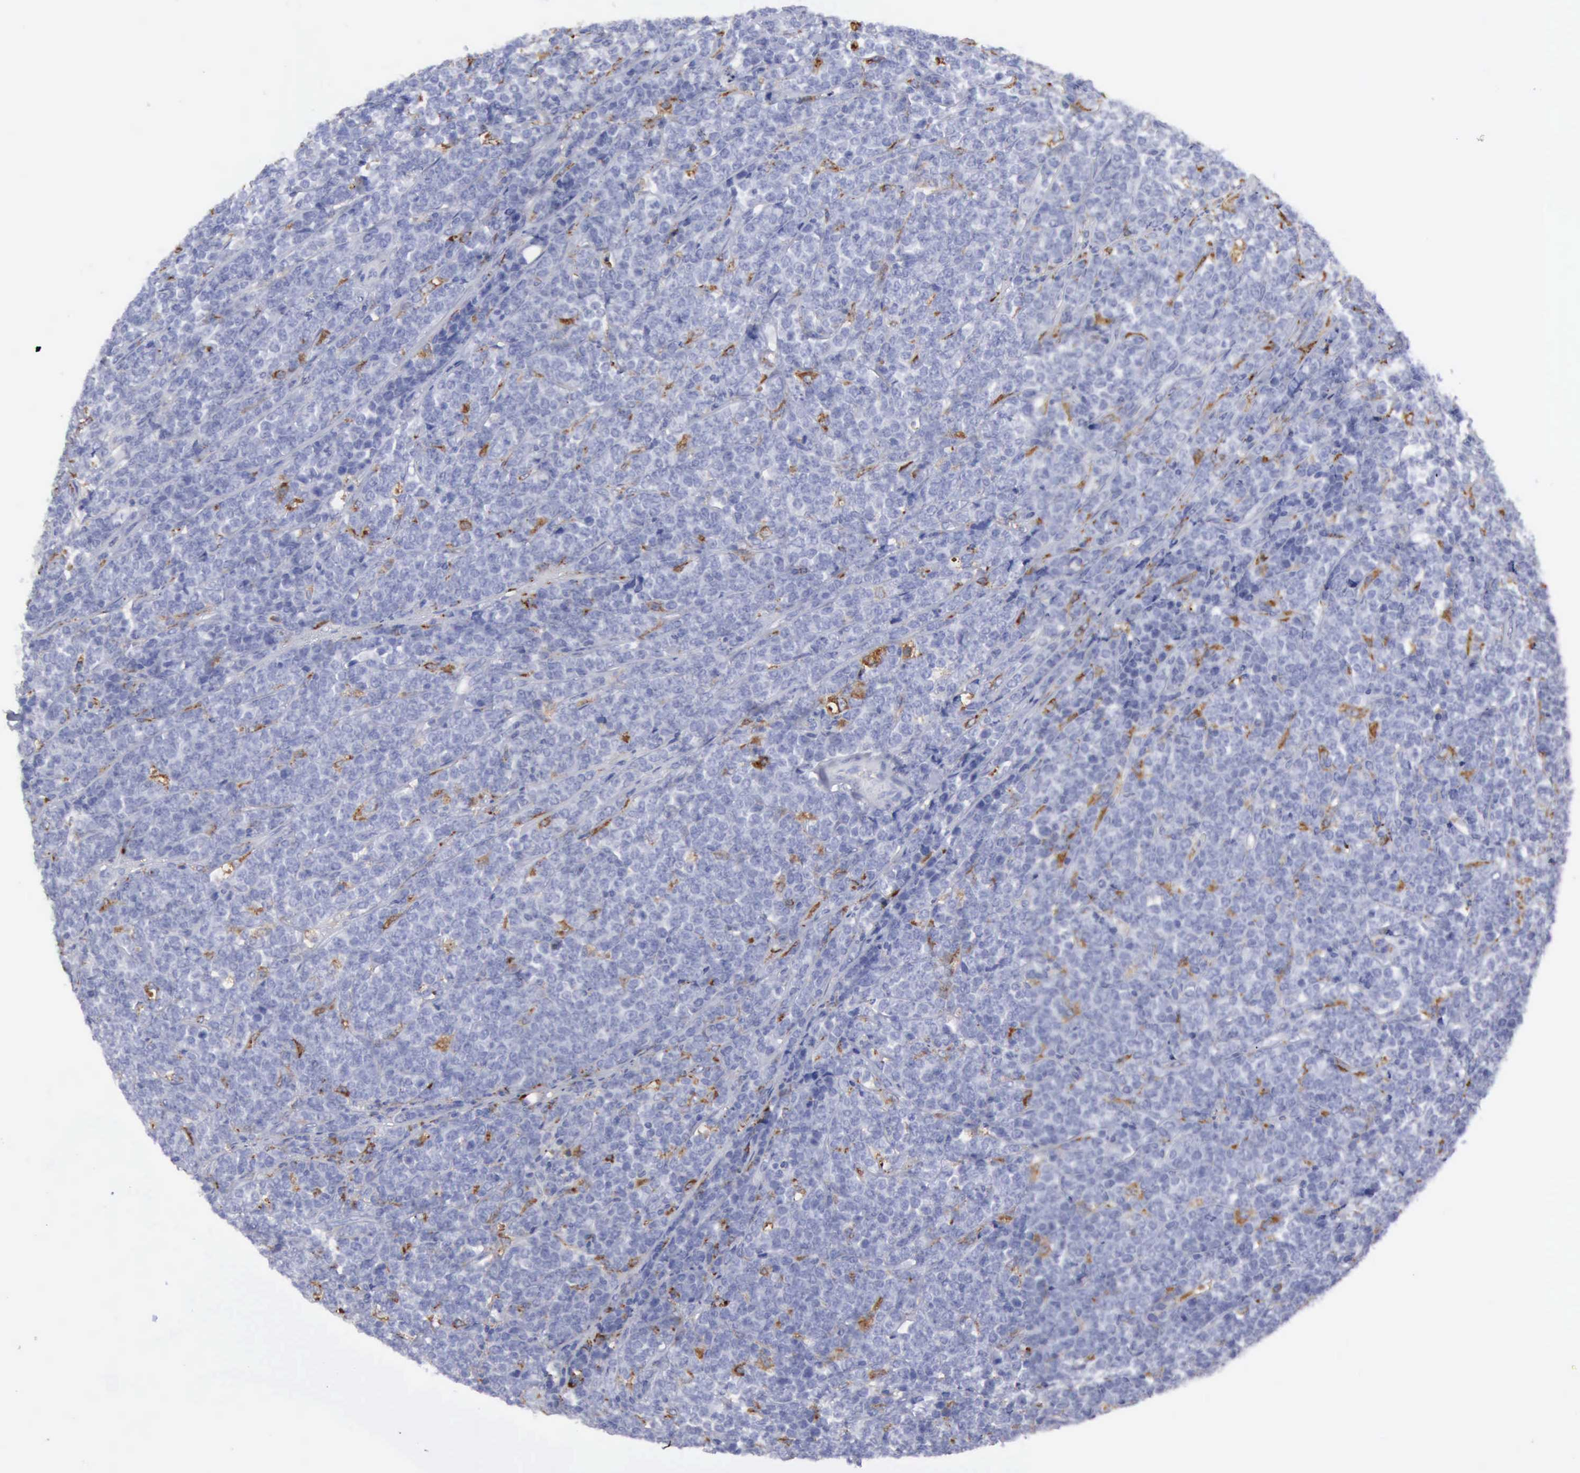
{"staining": {"intensity": "negative", "quantity": "none", "location": "none"}, "tissue": "lymphoma", "cell_type": "Tumor cells", "image_type": "cancer", "snomed": [{"axis": "morphology", "description": "Malignant lymphoma, non-Hodgkin's type, High grade"}, {"axis": "topography", "description": "Small intestine"}, {"axis": "topography", "description": "Colon"}], "caption": "Tumor cells are negative for protein expression in human high-grade malignant lymphoma, non-Hodgkin's type.", "gene": "CTSS", "patient": {"sex": "male", "age": 8}}